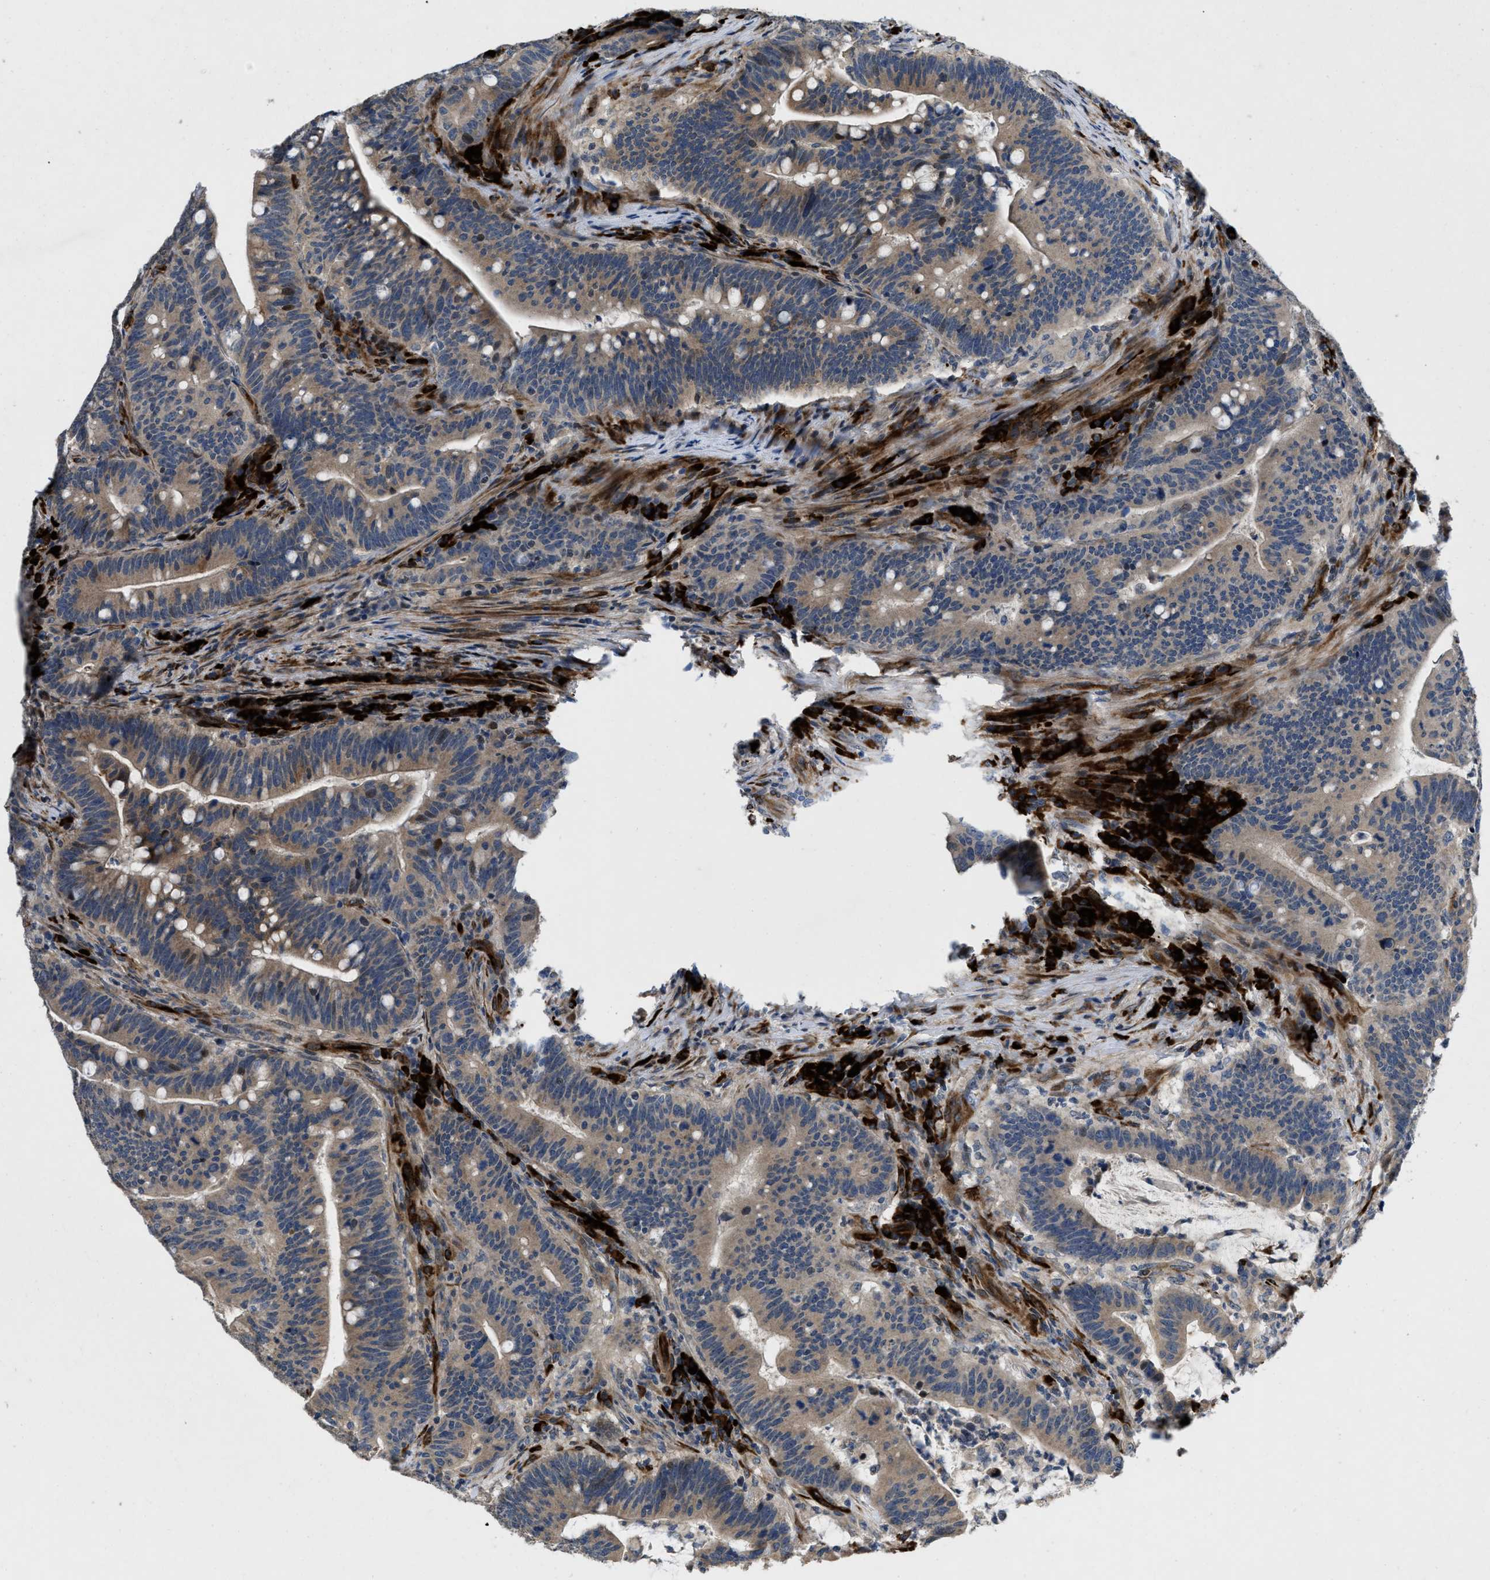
{"staining": {"intensity": "moderate", "quantity": ">75%", "location": "cytoplasmic/membranous"}, "tissue": "colorectal cancer", "cell_type": "Tumor cells", "image_type": "cancer", "snomed": [{"axis": "morphology", "description": "Normal tissue, NOS"}, {"axis": "morphology", "description": "Adenocarcinoma, NOS"}, {"axis": "topography", "description": "Colon"}], "caption": "Colorectal cancer (adenocarcinoma) stained with IHC displays moderate cytoplasmic/membranous positivity in about >75% of tumor cells.", "gene": "HSPA12B", "patient": {"sex": "female", "age": 66}}